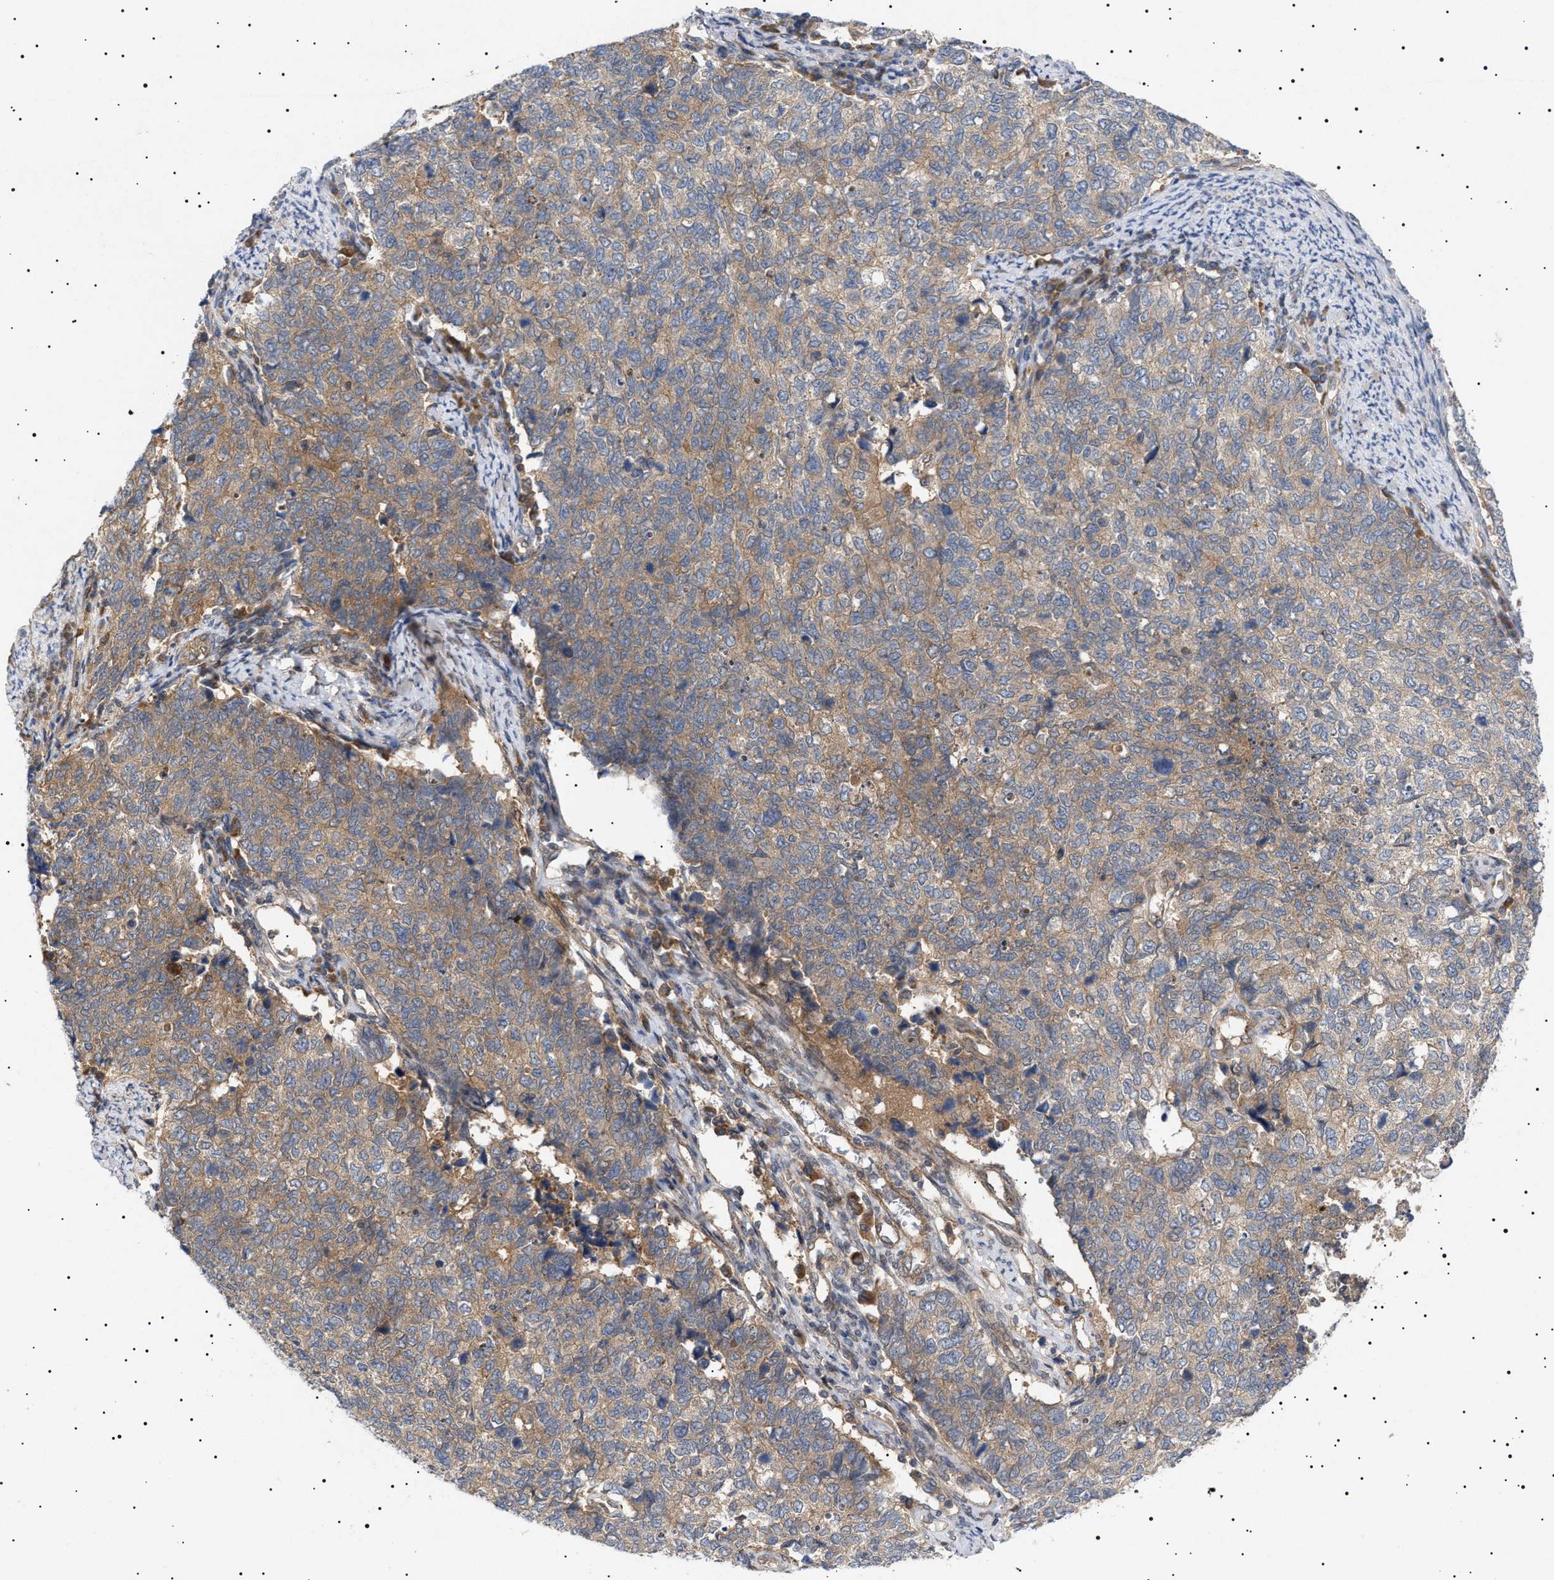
{"staining": {"intensity": "moderate", "quantity": "25%-75%", "location": "cytoplasmic/membranous"}, "tissue": "cervical cancer", "cell_type": "Tumor cells", "image_type": "cancer", "snomed": [{"axis": "morphology", "description": "Squamous cell carcinoma, NOS"}, {"axis": "topography", "description": "Cervix"}], "caption": "DAB (3,3'-diaminobenzidine) immunohistochemical staining of squamous cell carcinoma (cervical) exhibits moderate cytoplasmic/membranous protein staining in about 25%-75% of tumor cells.", "gene": "NPLOC4", "patient": {"sex": "female", "age": 63}}